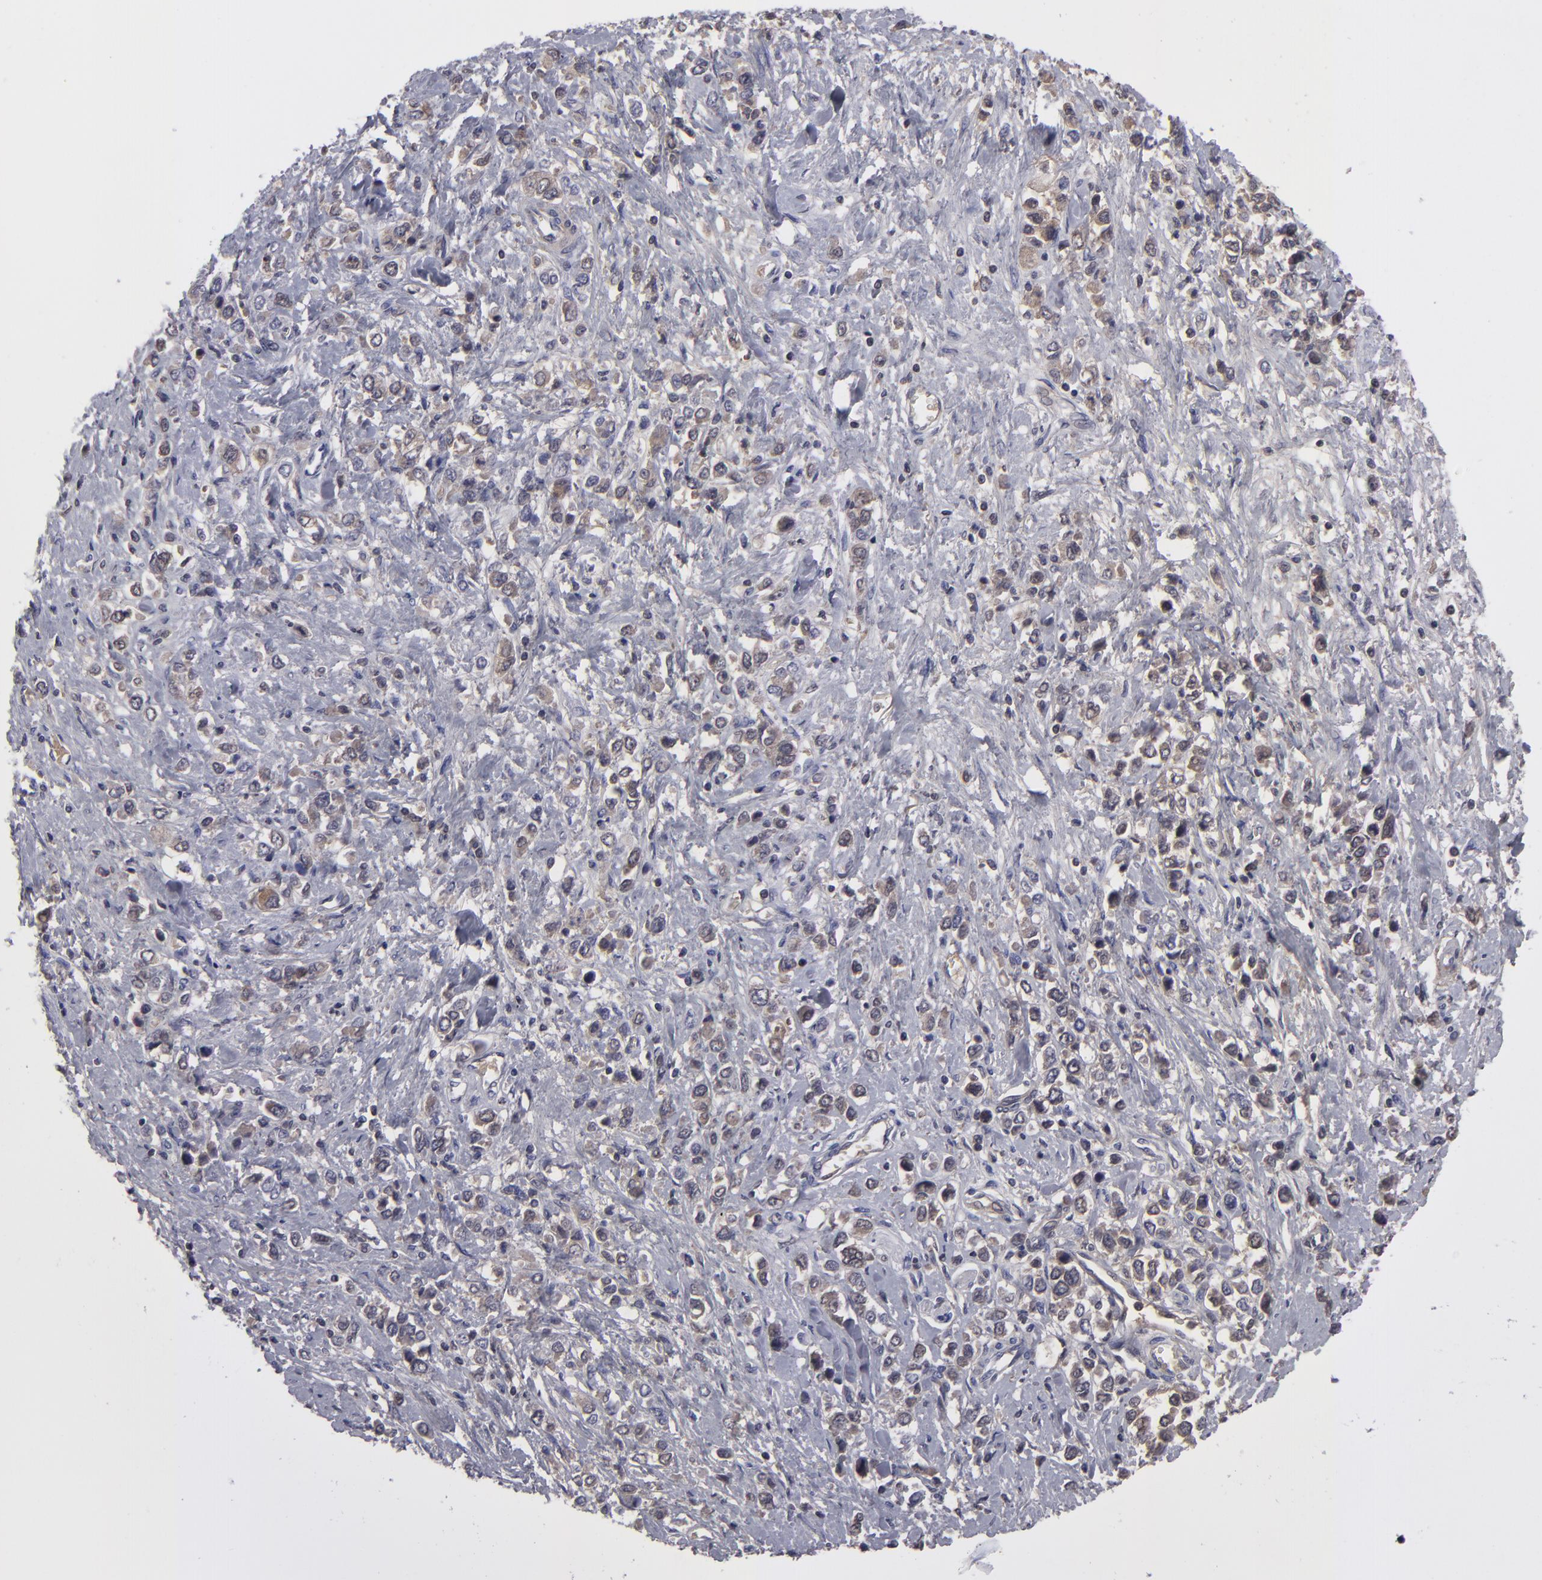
{"staining": {"intensity": "weak", "quantity": "25%-75%", "location": "cytoplasmic/membranous"}, "tissue": "stomach cancer", "cell_type": "Tumor cells", "image_type": "cancer", "snomed": [{"axis": "morphology", "description": "Adenocarcinoma, NOS"}, {"axis": "topography", "description": "Stomach, upper"}], "caption": "Human adenocarcinoma (stomach) stained for a protein (brown) demonstrates weak cytoplasmic/membranous positive staining in approximately 25%-75% of tumor cells.", "gene": "ITIH4", "patient": {"sex": "male", "age": 76}}